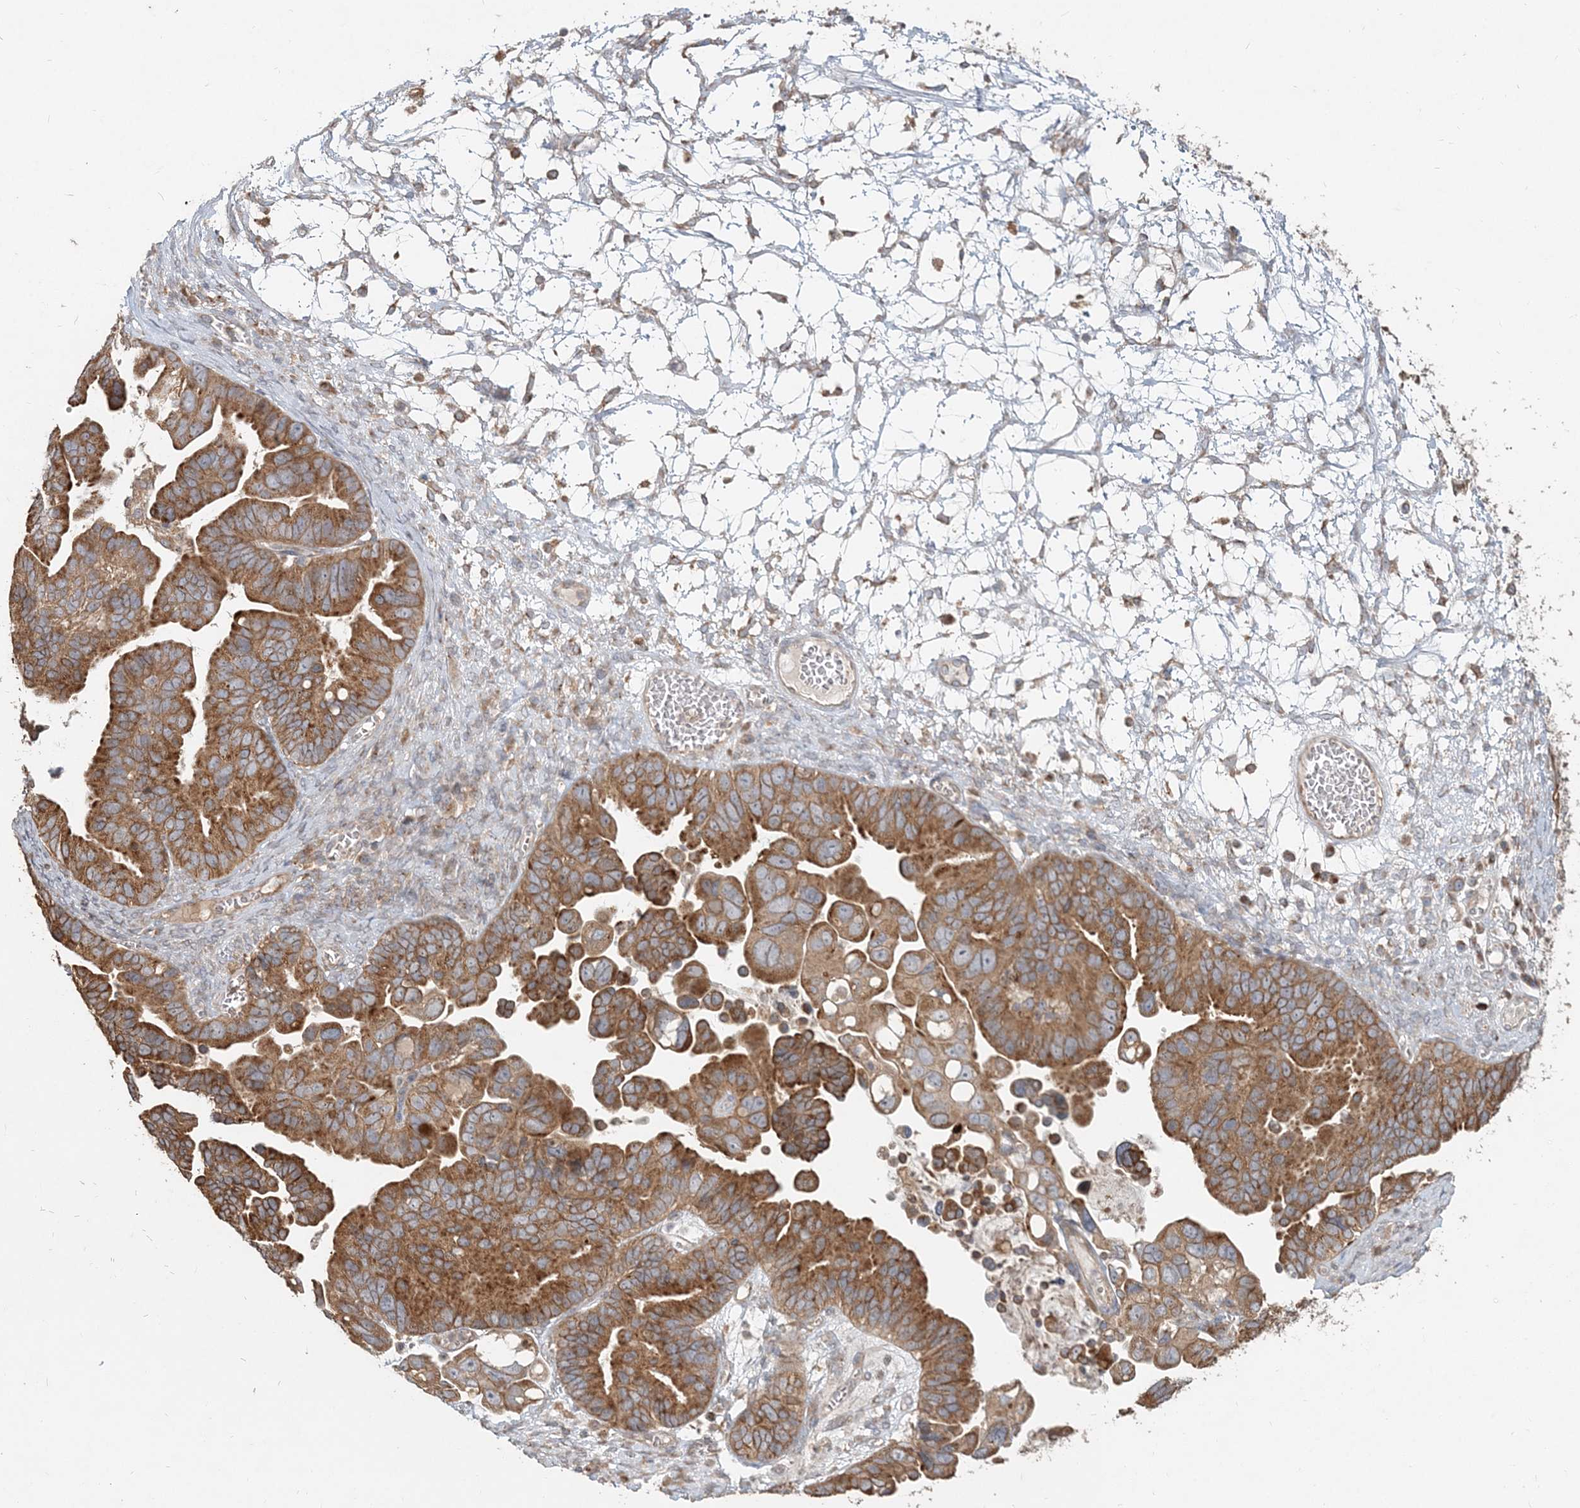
{"staining": {"intensity": "strong", "quantity": ">75%", "location": "cytoplasmic/membranous"}, "tissue": "ovarian cancer", "cell_type": "Tumor cells", "image_type": "cancer", "snomed": [{"axis": "morphology", "description": "Cystadenocarcinoma, serous, NOS"}, {"axis": "topography", "description": "Ovary"}], "caption": "Immunohistochemical staining of human ovarian cancer shows high levels of strong cytoplasmic/membranous staining in approximately >75% of tumor cells.", "gene": "RAB14", "patient": {"sex": "female", "age": 56}}